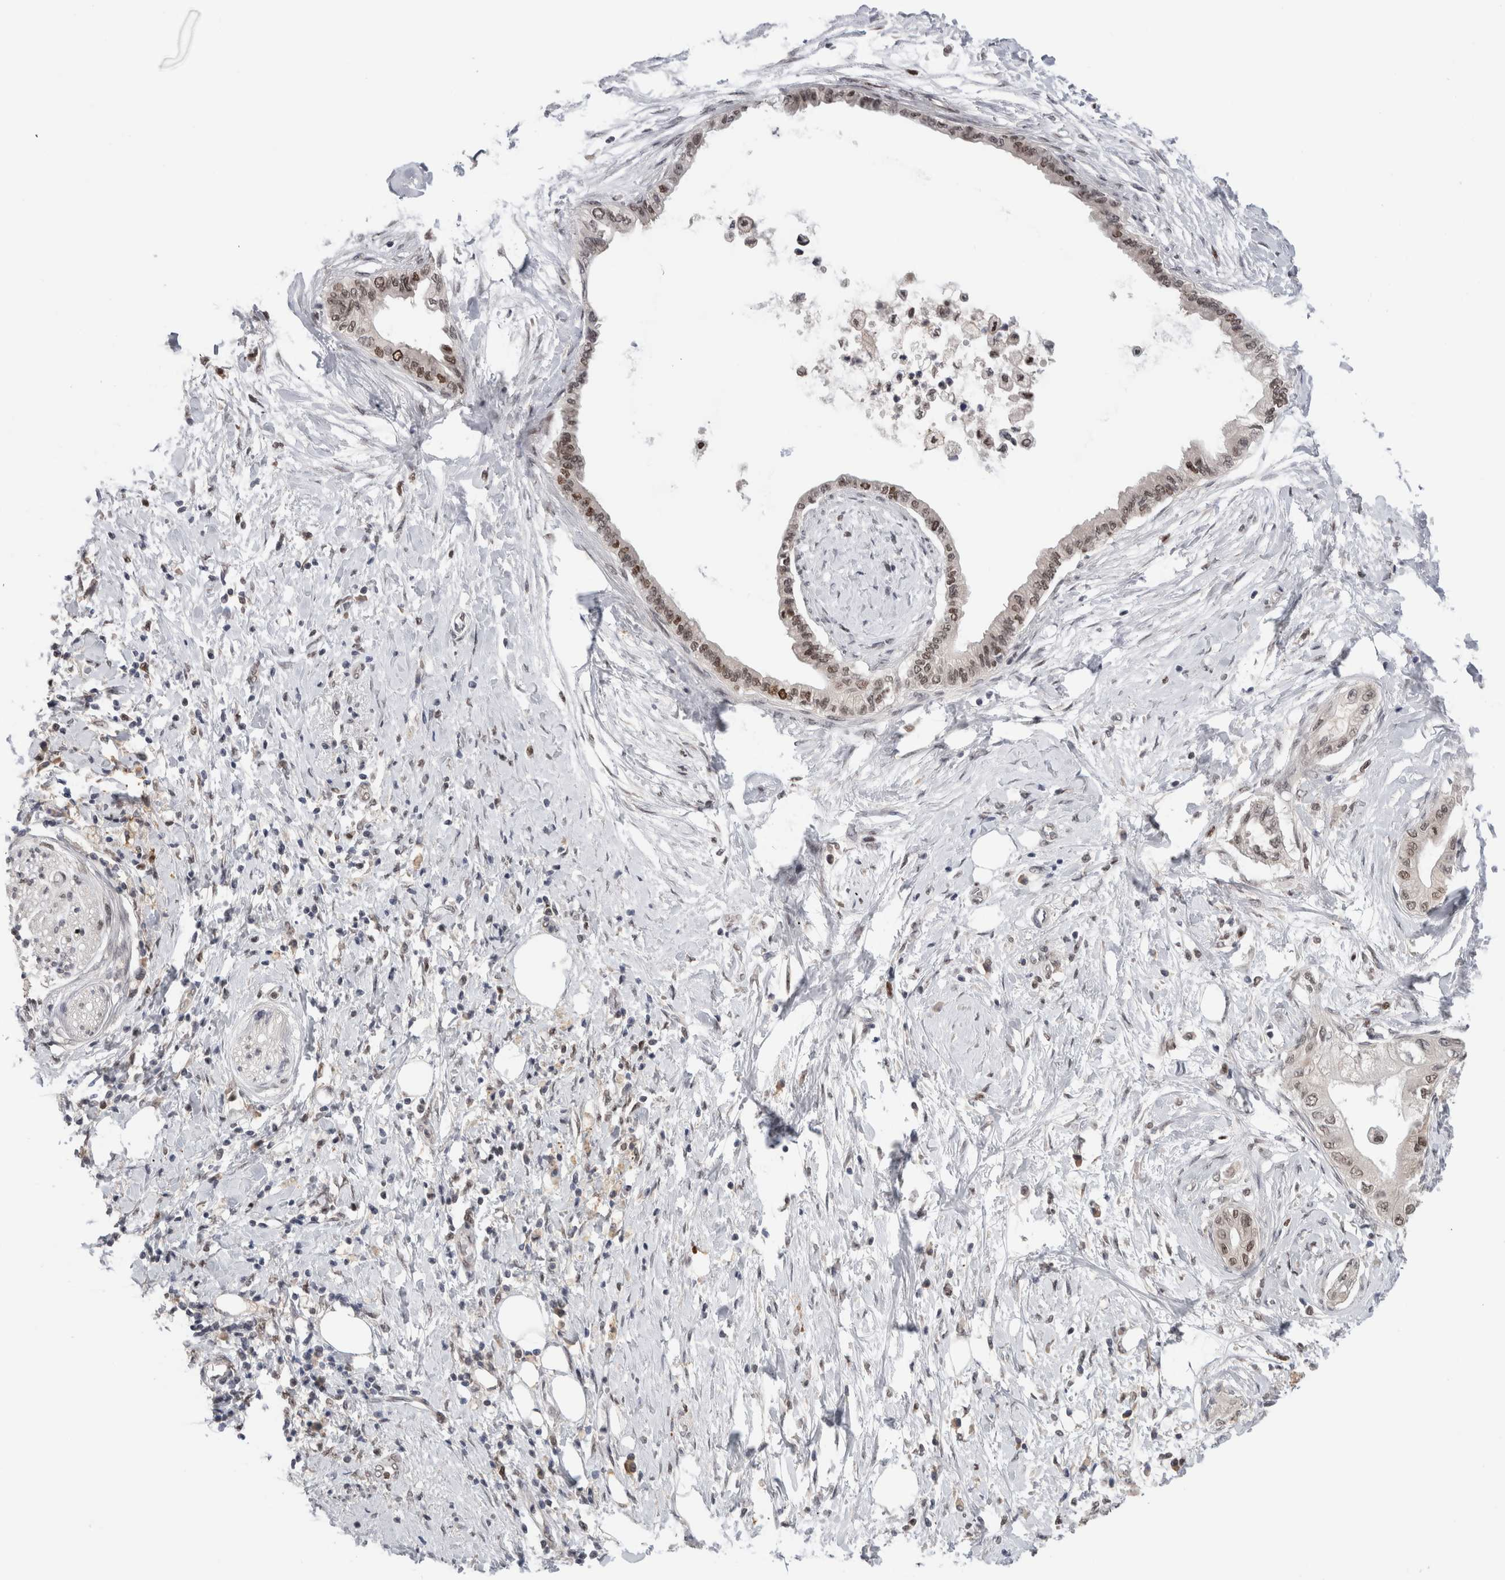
{"staining": {"intensity": "moderate", "quantity": ">75%", "location": "nuclear"}, "tissue": "pancreatic cancer", "cell_type": "Tumor cells", "image_type": "cancer", "snomed": [{"axis": "morphology", "description": "Normal tissue, NOS"}, {"axis": "morphology", "description": "Adenocarcinoma, NOS"}, {"axis": "topography", "description": "Pancreas"}, {"axis": "topography", "description": "Duodenum"}], "caption": "High-magnification brightfield microscopy of adenocarcinoma (pancreatic) stained with DAB (3,3'-diaminobenzidine) (brown) and counterstained with hematoxylin (blue). tumor cells exhibit moderate nuclear staining is identified in approximately>75% of cells.", "gene": "ZNF521", "patient": {"sex": "female", "age": 60}}